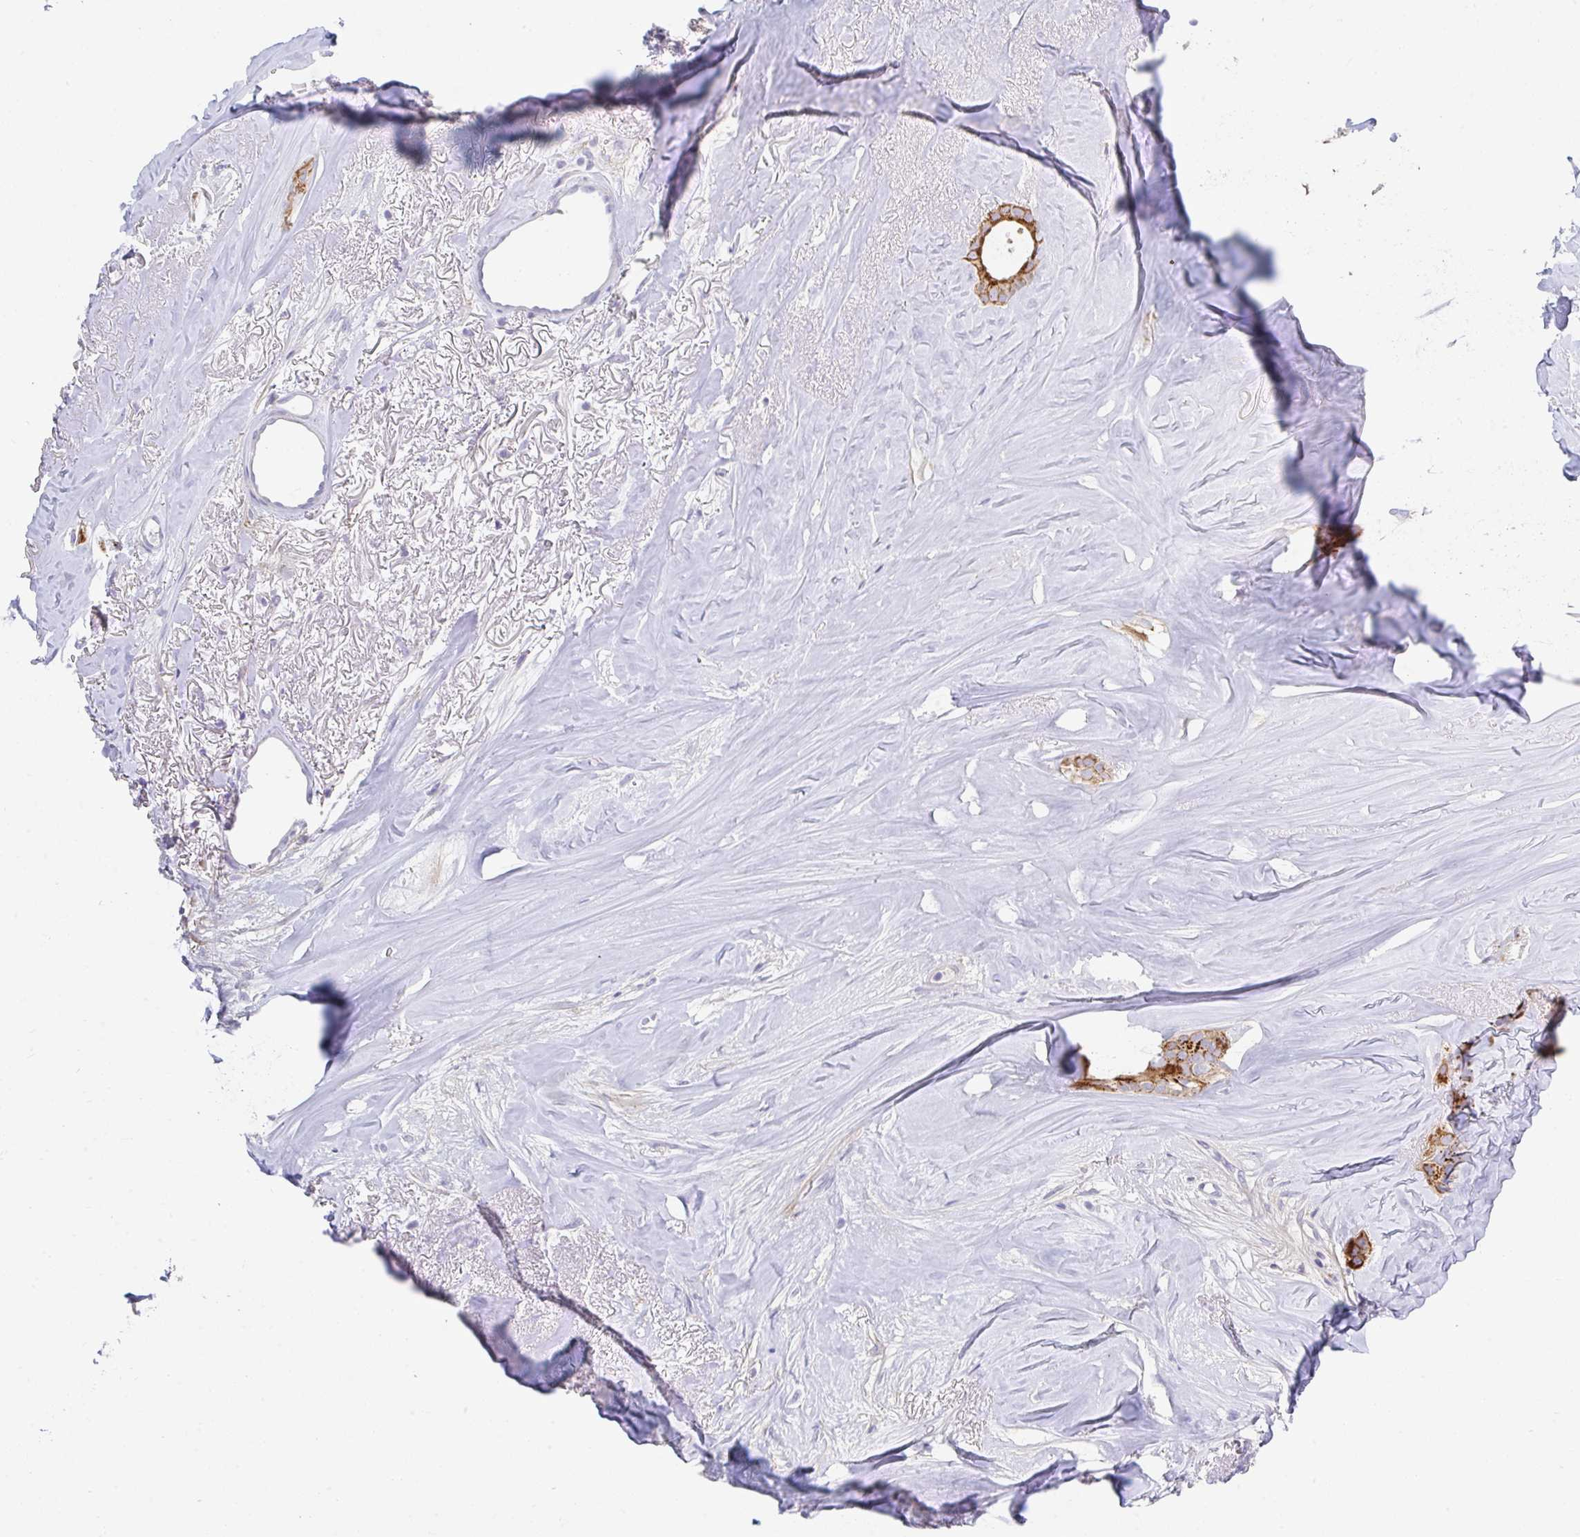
{"staining": {"intensity": "strong", "quantity": ">75%", "location": "cytoplasmic/membranous"}, "tissue": "breast cancer", "cell_type": "Tumor cells", "image_type": "cancer", "snomed": [{"axis": "morphology", "description": "Duct carcinoma"}, {"axis": "topography", "description": "Breast"}], "caption": "A brown stain labels strong cytoplasmic/membranous positivity of a protein in breast cancer tumor cells. (DAB IHC, brown staining for protein, blue staining for nuclei).", "gene": "ZNF33A", "patient": {"sex": "female", "age": 84}}